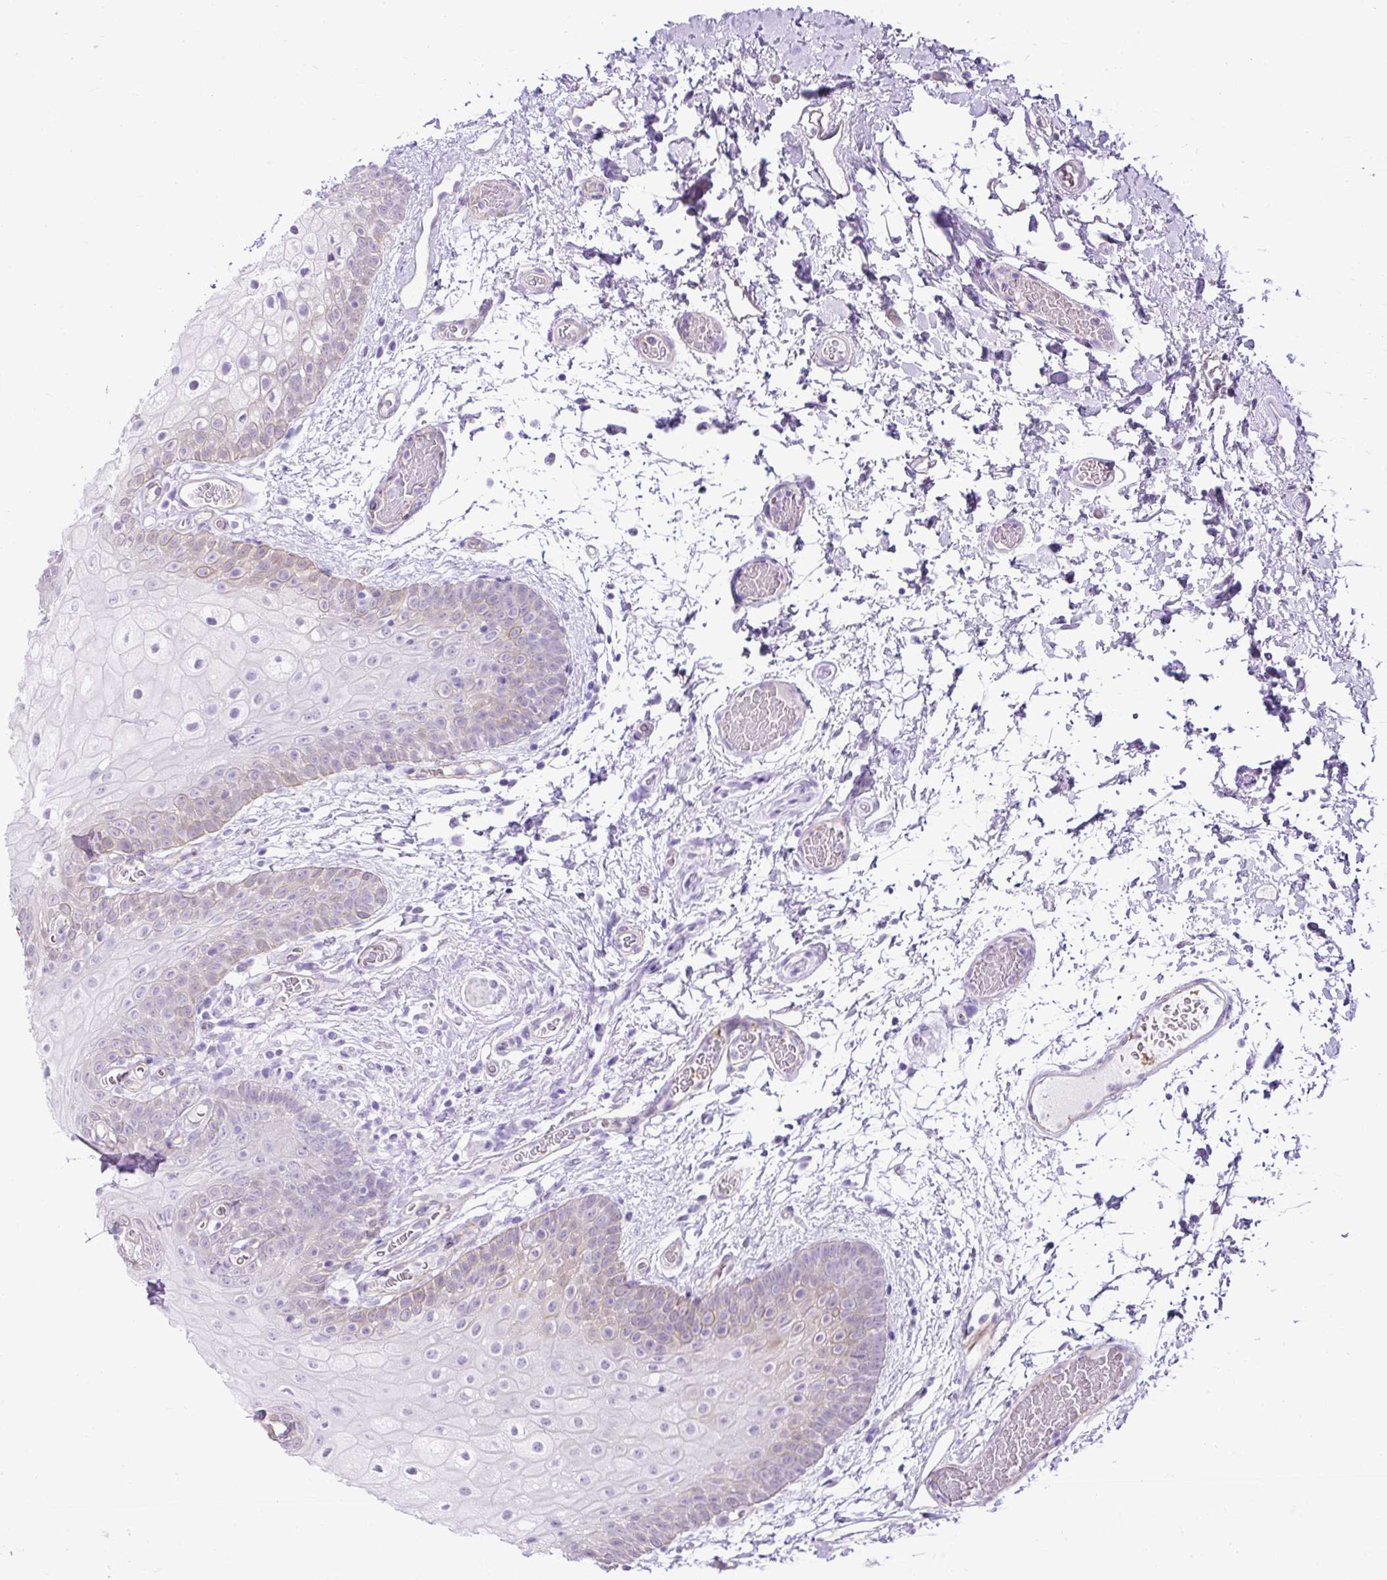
{"staining": {"intensity": "weak", "quantity": "<25%", "location": "cytoplasmic/membranous"}, "tissue": "oral mucosa", "cell_type": "Squamous epithelial cells", "image_type": "normal", "snomed": [{"axis": "morphology", "description": "Normal tissue, NOS"}, {"axis": "morphology", "description": "Squamous cell carcinoma, NOS"}, {"axis": "topography", "description": "Oral tissue"}, {"axis": "topography", "description": "Tounge, NOS"}, {"axis": "topography", "description": "Head-Neck"}], "caption": "Protein analysis of benign oral mucosa demonstrates no significant staining in squamous epithelial cells.", "gene": "KRT12", "patient": {"sex": "male", "age": 76}}